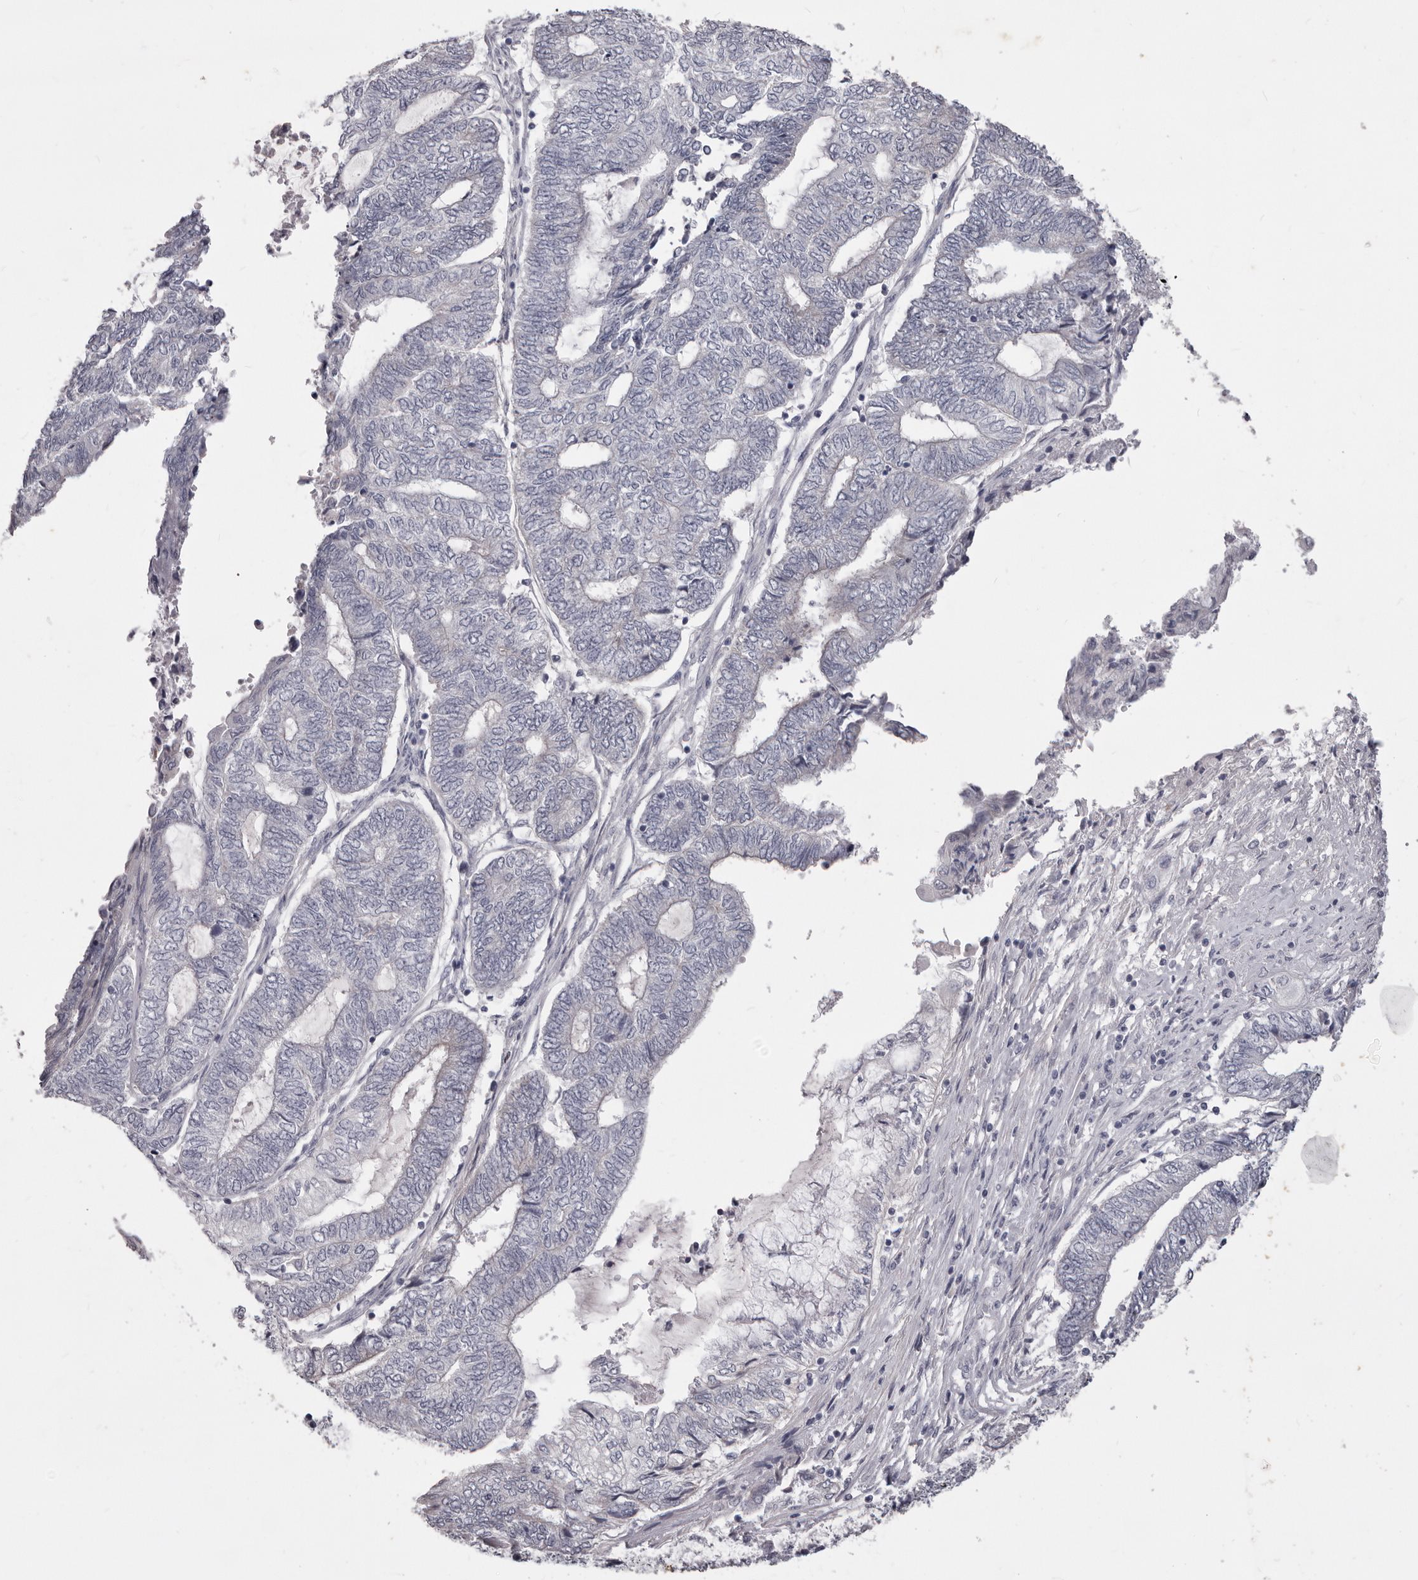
{"staining": {"intensity": "negative", "quantity": "none", "location": "none"}, "tissue": "endometrial cancer", "cell_type": "Tumor cells", "image_type": "cancer", "snomed": [{"axis": "morphology", "description": "Adenocarcinoma, NOS"}, {"axis": "topography", "description": "Uterus"}, {"axis": "topography", "description": "Endometrium"}], "caption": "Immunohistochemical staining of endometrial adenocarcinoma shows no significant positivity in tumor cells.", "gene": "PRMT2", "patient": {"sex": "female", "age": 70}}